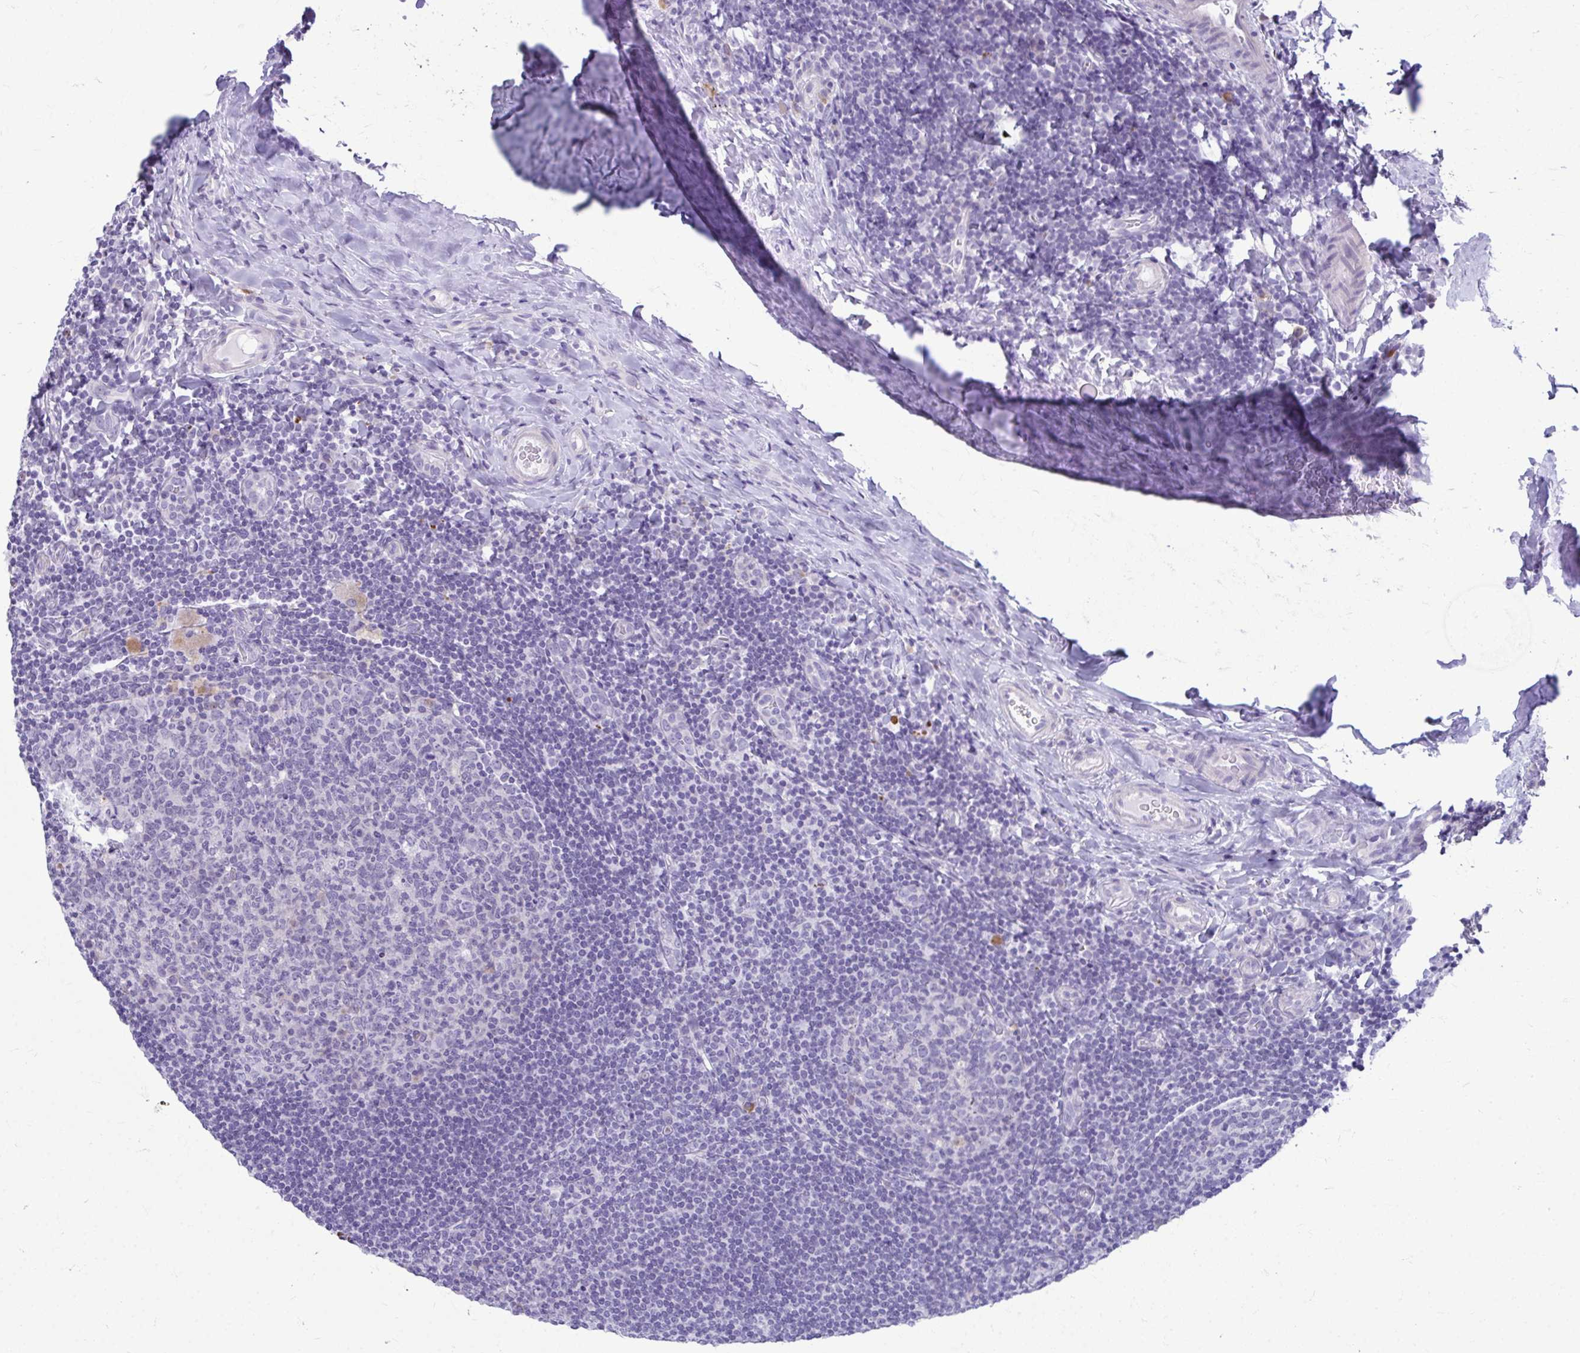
{"staining": {"intensity": "negative", "quantity": "none", "location": "none"}, "tissue": "tonsil", "cell_type": "Germinal center cells", "image_type": "normal", "snomed": [{"axis": "morphology", "description": "Normal tissue, NOS"}, {"axis": "topography", "description": "Tonsil"}], "caption": "IHC image of normal human tonsil stained for a protein (brown), which shows no staining in germinal center cells.", "gene": "SERPINI1", "patient": {"sex": "male", "age": 17}}